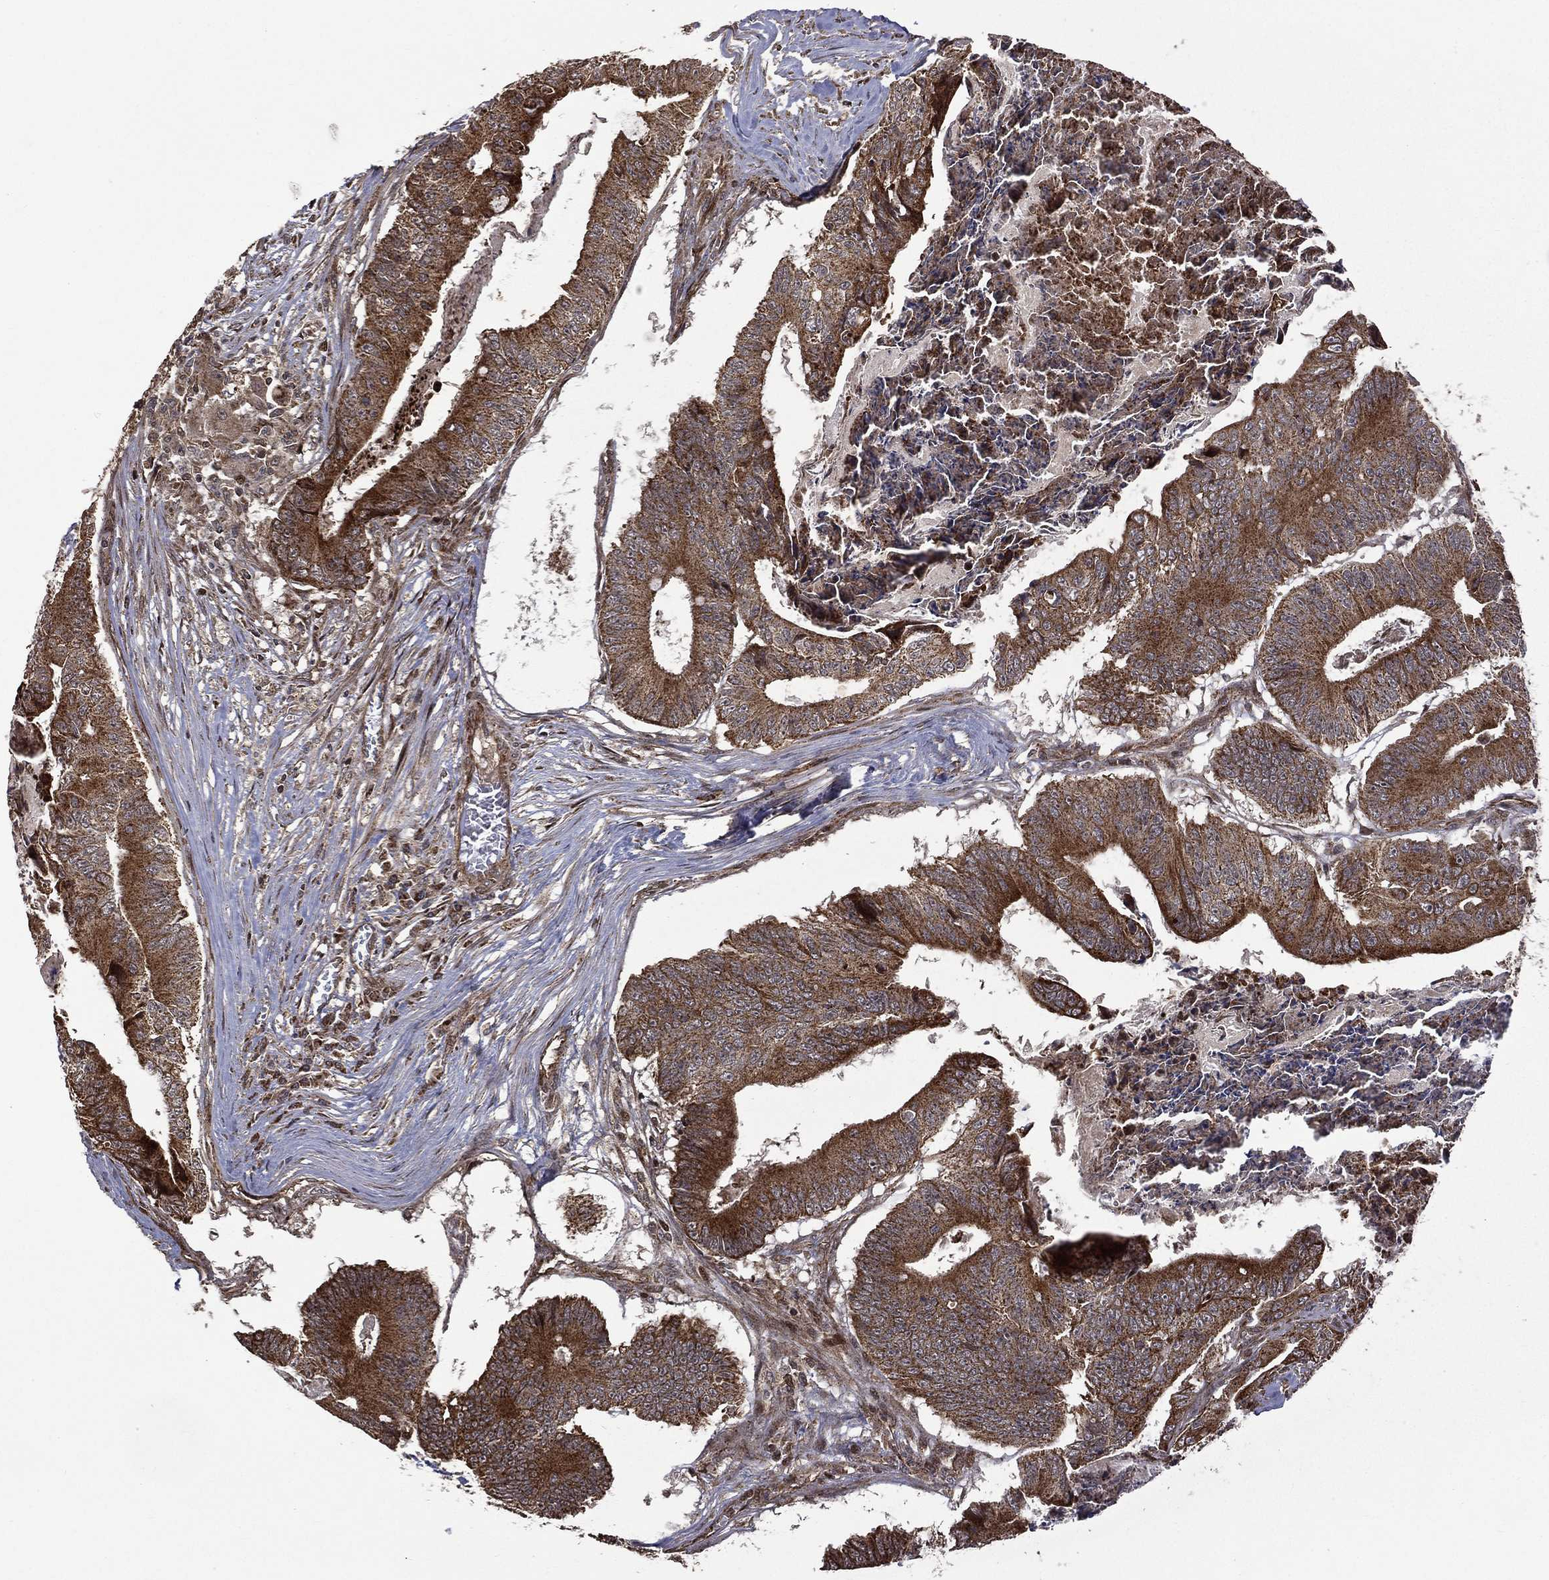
{"staining": {"intensity": "strong", "quantity": ">75%", "location": "cytoplasmic/membranous"}, "tissue": "colorectal cancer", "cell_type": "Tumor cells", "image_type": "cancer", "snomed": [{"axis": "morphology", "description": "Adenocarcinoma, NOS"}, {"axis": "topography", "description": "Colon"}], "caption": "Colorectal adenocarcinoma stained with DAB (3,3'-diaminobenzidine) IHC reveals high levels of strong cytoplasmic/membranous expression in about >75% of tumor cells.", "gene": "GIMAP6", "patient": {"sex": "male", "age": 84}}